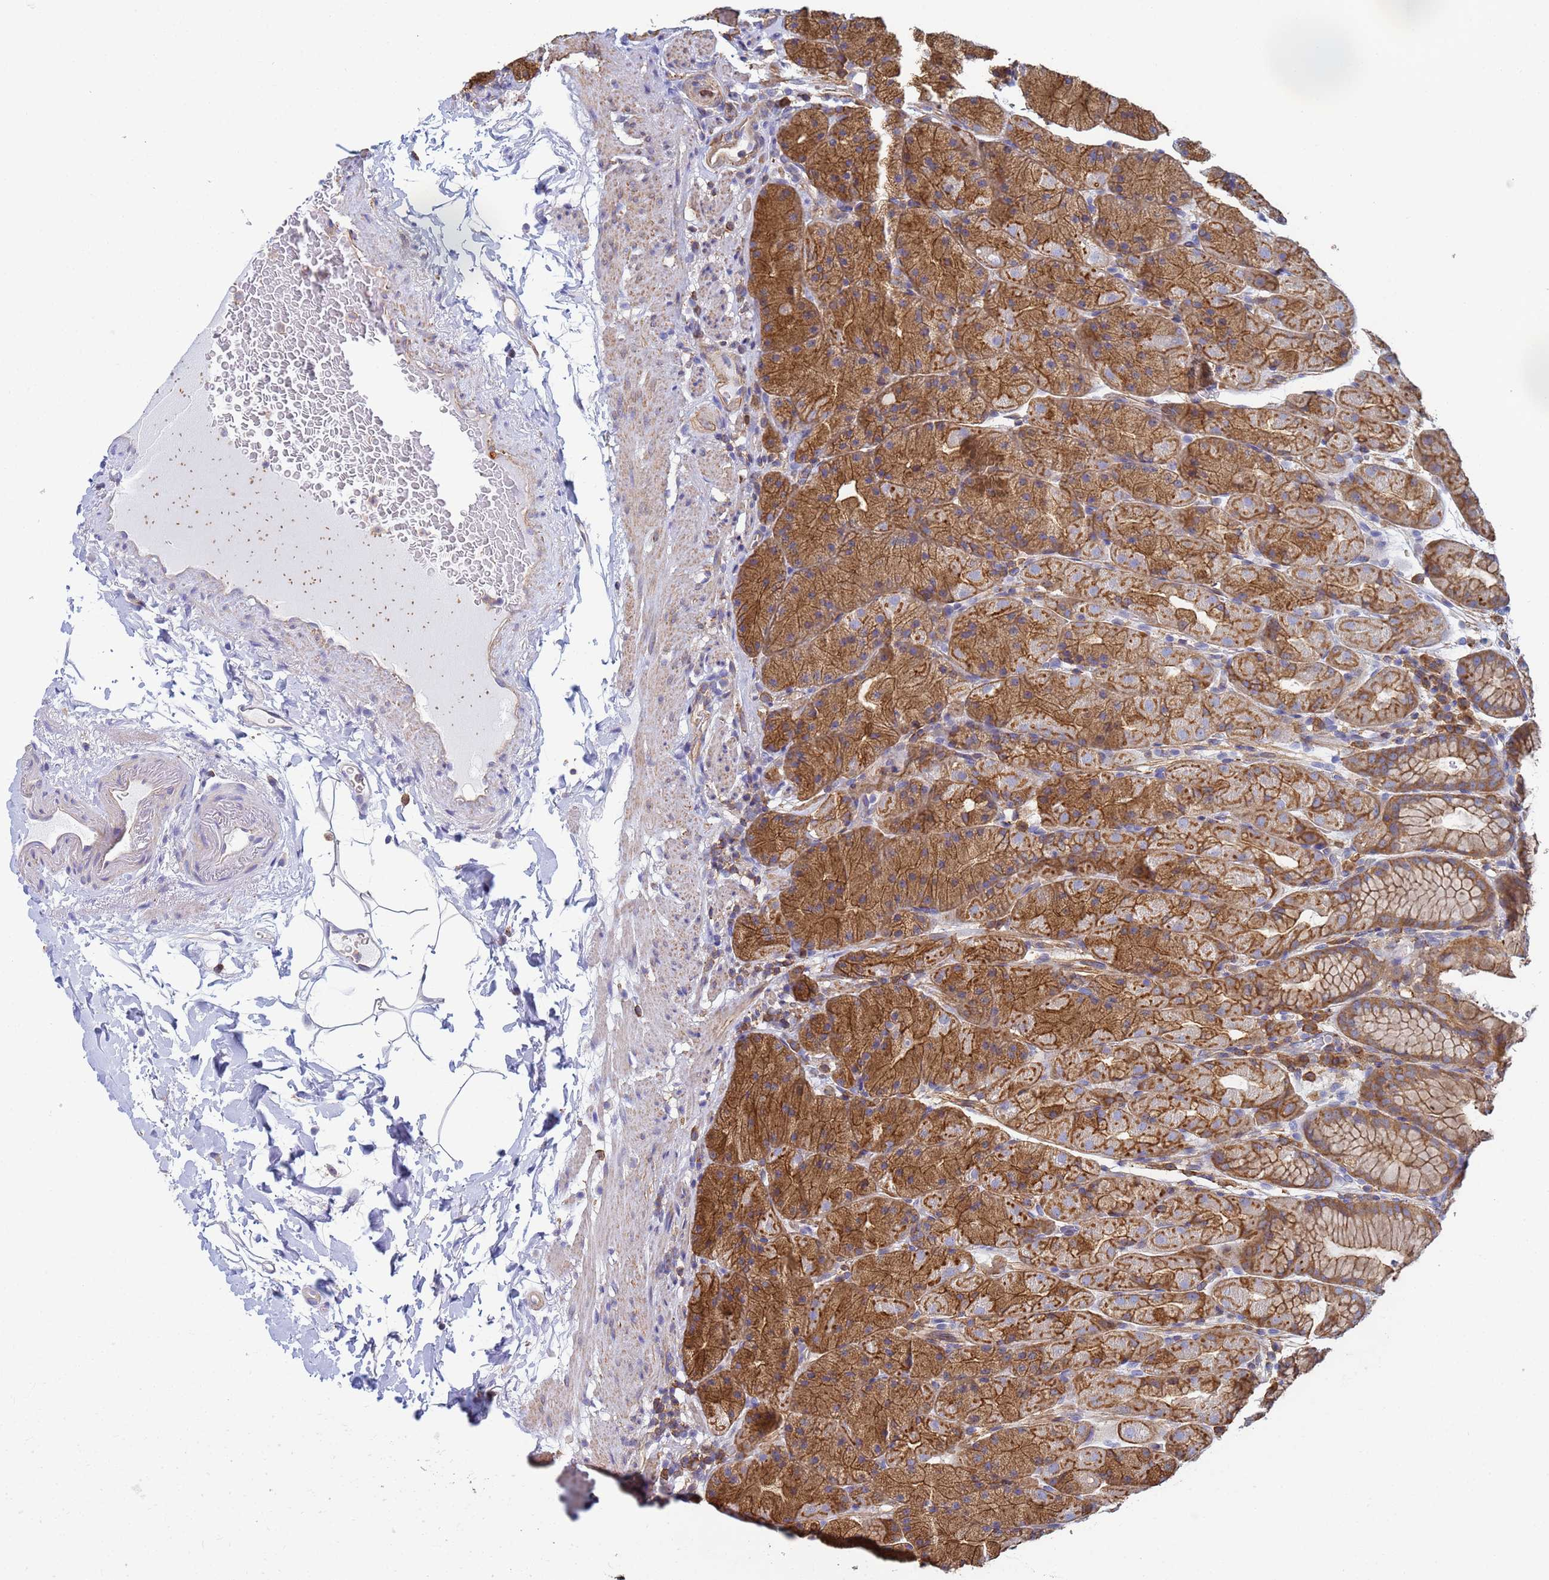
{"staining": {"intensity": "moderate", "quantity": ">75%", "location": "cytoplasmic/membranous"}, "tissue": "stomach", "cell_type": "Glandular cells", "image_type": "normal", "snomed": [{"axis": "morphology", "description": "Normal tissue, NOS"}, {"axis": "topography", "description": "Stomach, upper"}, {"axis": "topography", "description": "Stomach, lower"}], "caption": "Approximately >75% of glandular cells in normal human stomach reveal moderate cytoplasmic/membranous protein expression as visualized by brown immunohistochemical staining.", "gene": "ZNG1A", "patient": {"sex": "male", "age": 67}}